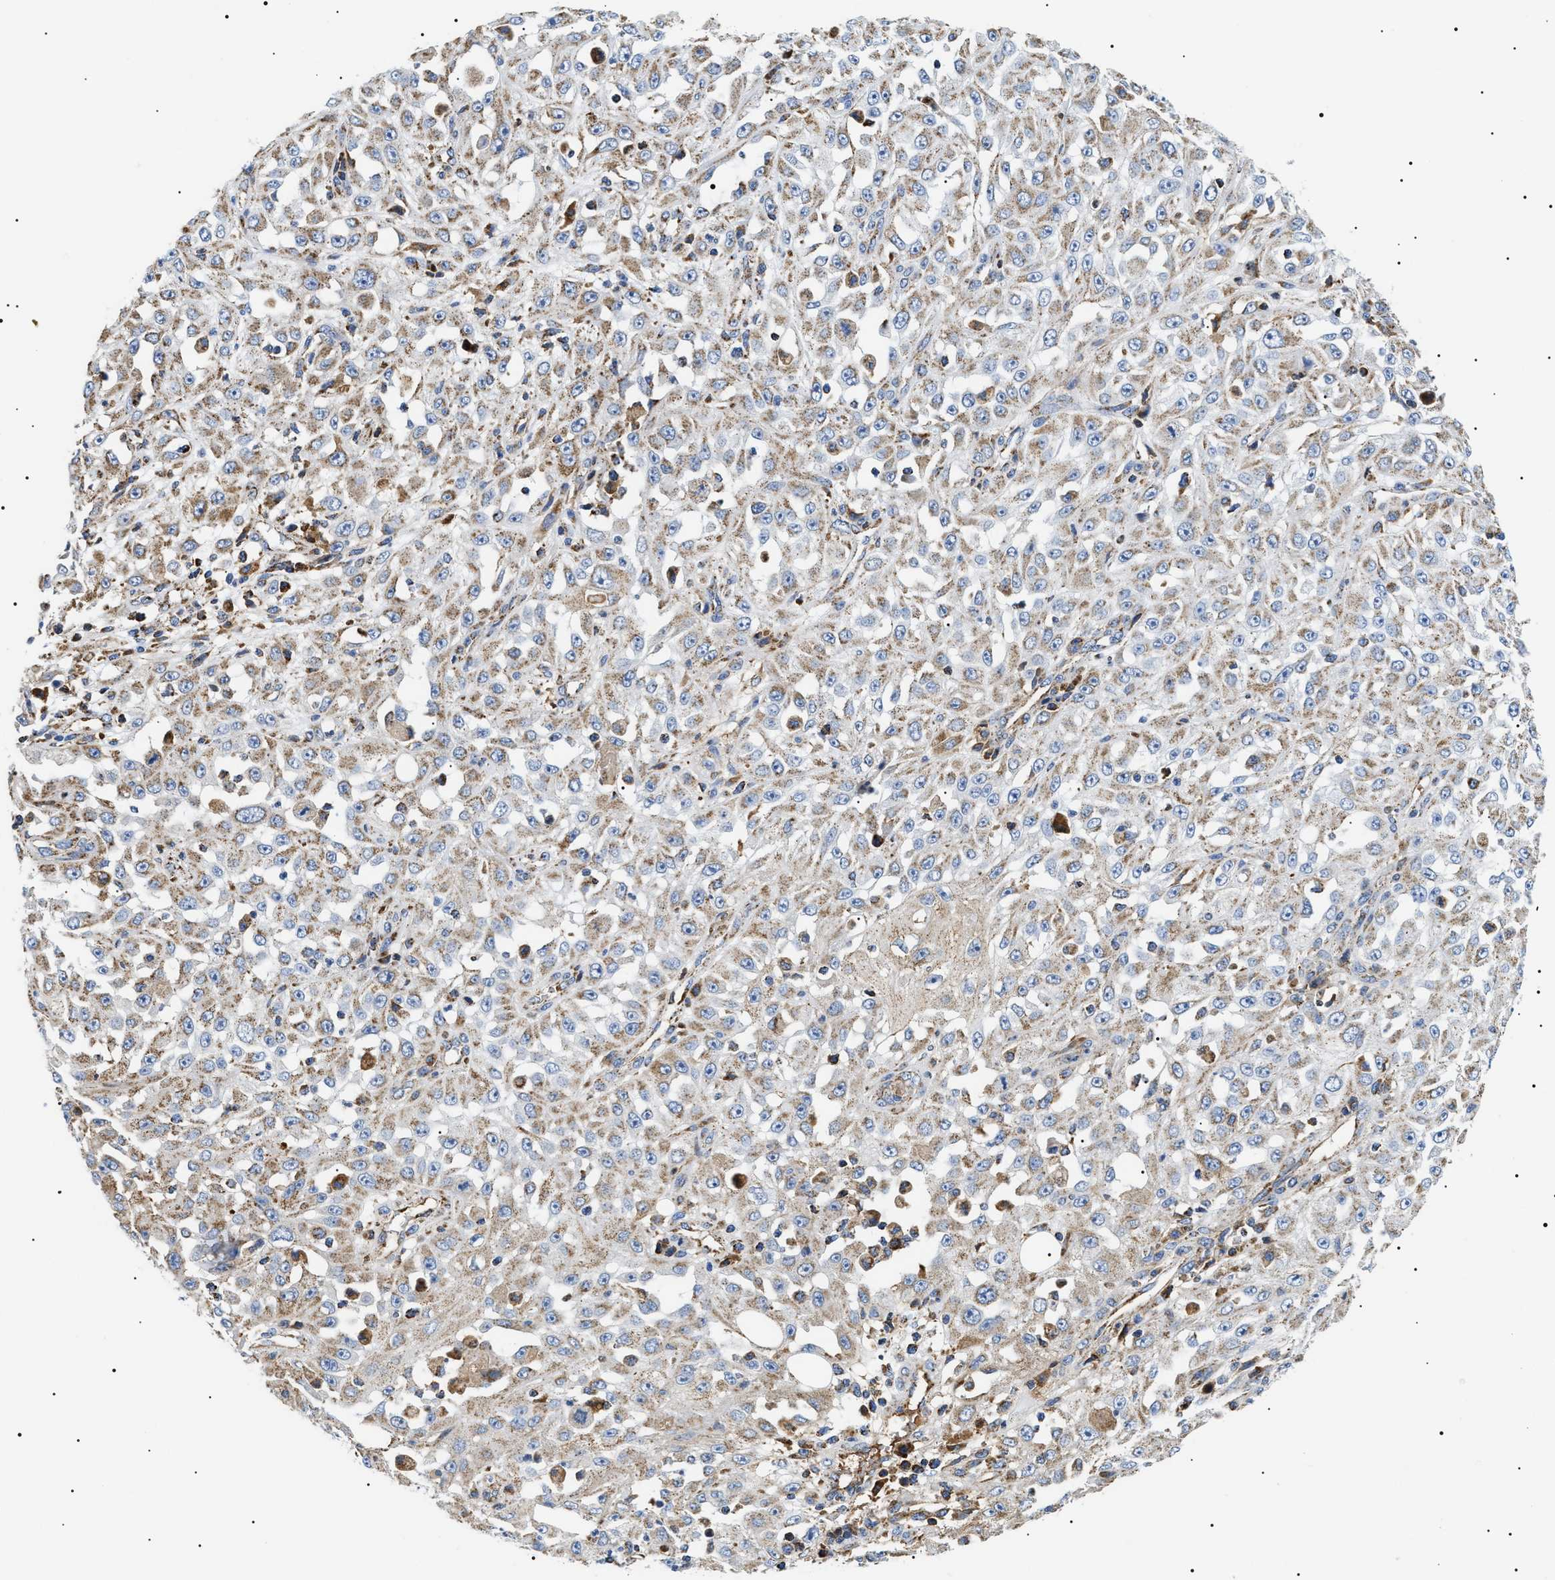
{"staining": {"intensity": "moderate", "quantity": "<25%", "location": "cytoplasmic/membranous"}, "tissue": "skin cancer", "cell_type": "Tumor cells", "image_type": "cancer", "snomed": [{"axis": "morphology", "description": "Squamous cell carcinoma, NOS"}, {"axis": "morphology", "description": "Squamous cell carcinoma, metastatic, NOS"}, {"axis": "topography", "description": "Skin"}, {"axis": "topography", "description": "Lymph node"}], "caption": "Skin cancer stained with DAB immunohistochemistry shows low levels of moderate cytoplasmic/membranous positivity in about <25% of tumor cells. The staining is performed using DAB brown chromogen to label protein expression. The nuclei are counter-stained blue using hematoxylin.", "gene": "OXSM", "patient": {"sex": "male", "age": 75}}